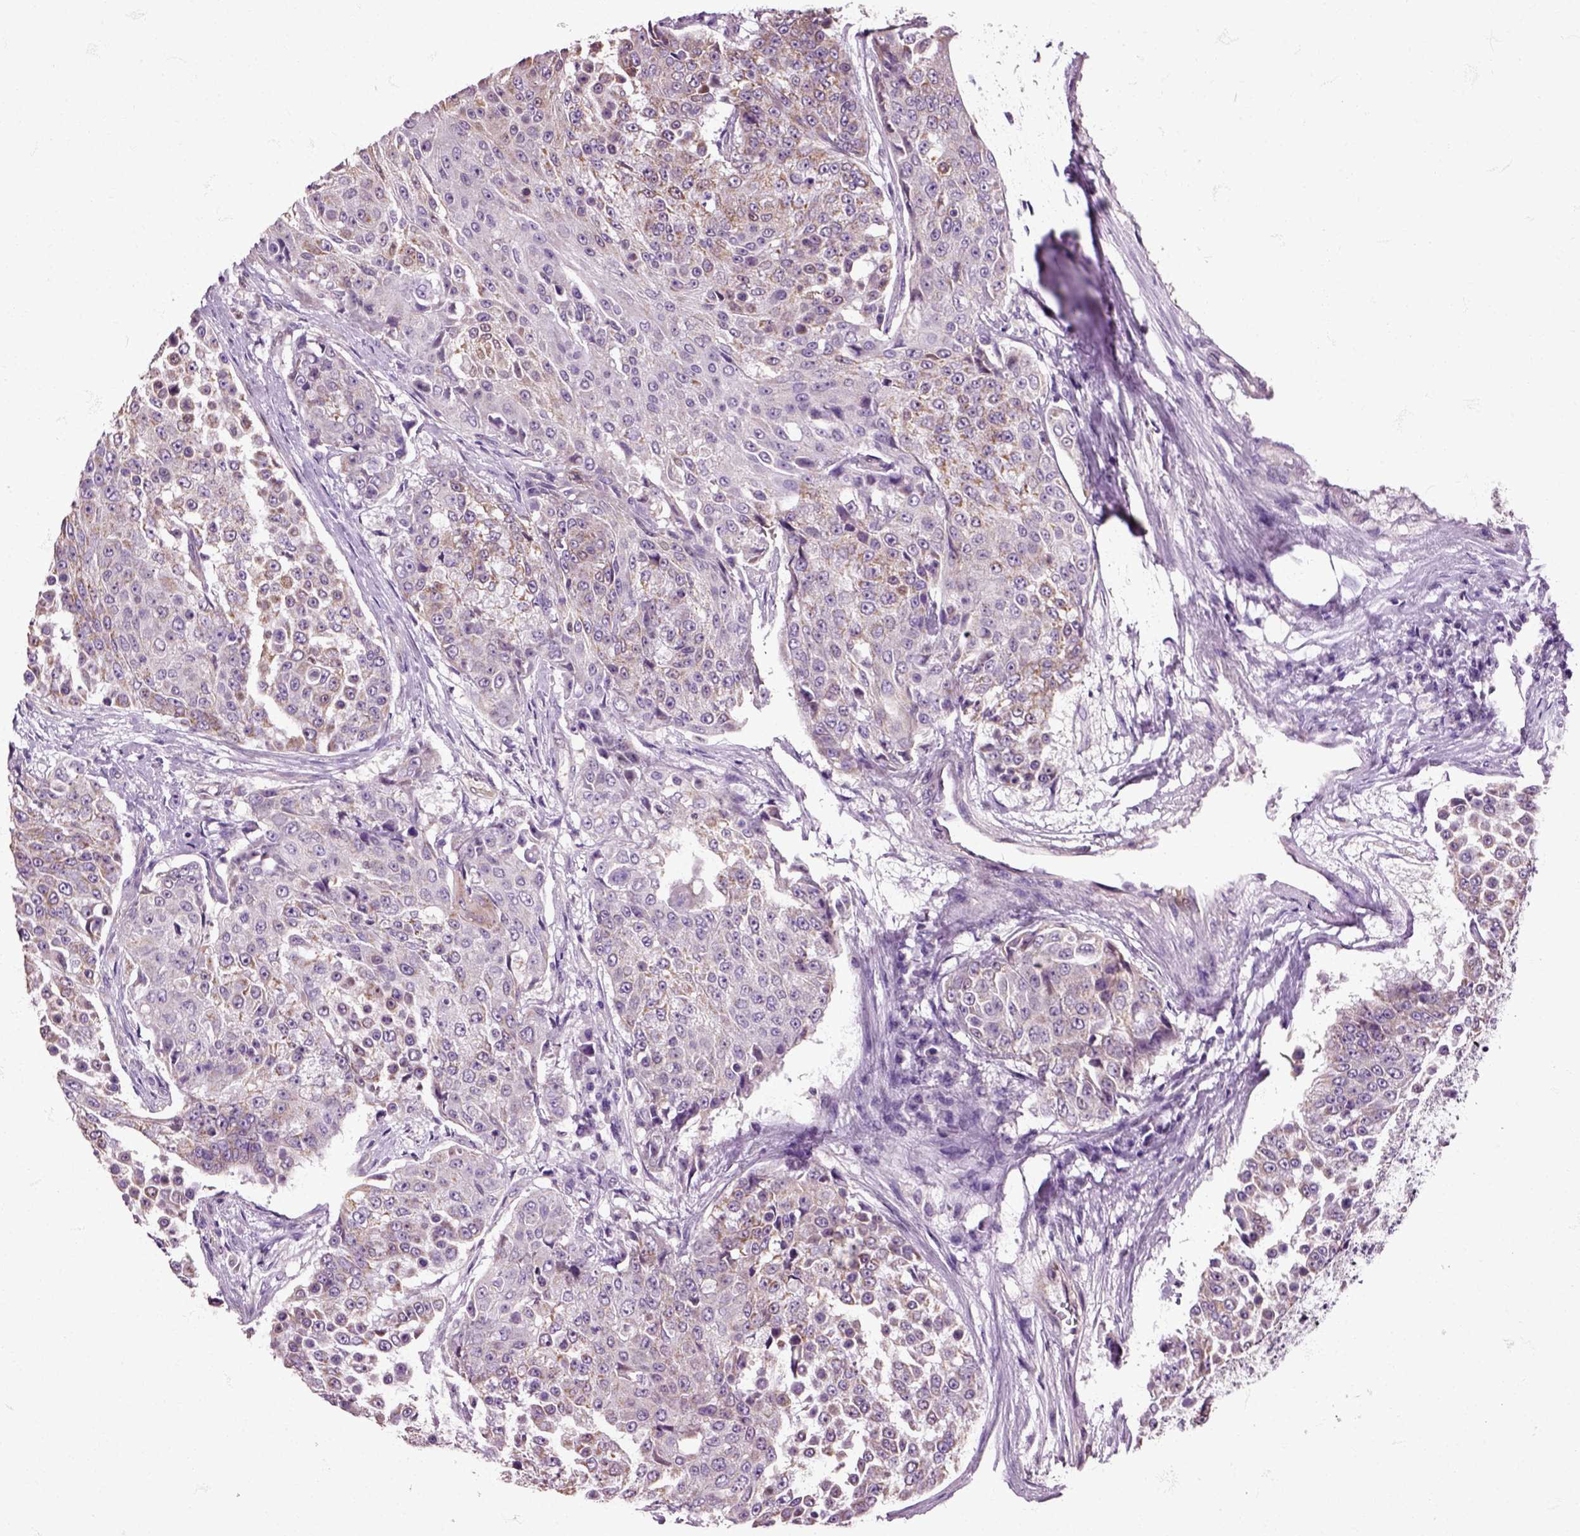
{"staining": {"intensity": "moderate", "quantity": "25%-75%", "location": "cytoplasmic/membranous"}, "tissue": "urothelial cancer", "cell_type": "Tumor cells", "image_type": "cancer", "snomed": [{"axis": "morphology", "description": "Urothelial carcinoma, High grade"}, {"axis": "topography", "description": "Urinary bladder"}], "caption": "A micrograph of urothelial carcinoma (high-grade) stained for a protein shows moderate cytoplasmic/membranous brown staining in tumor cells. Immunohistochemistry stains the protein in brown and the nuclei are stained blue.", "gene": "HSPA2", "patient": {"sex": "female", "age": 63}}